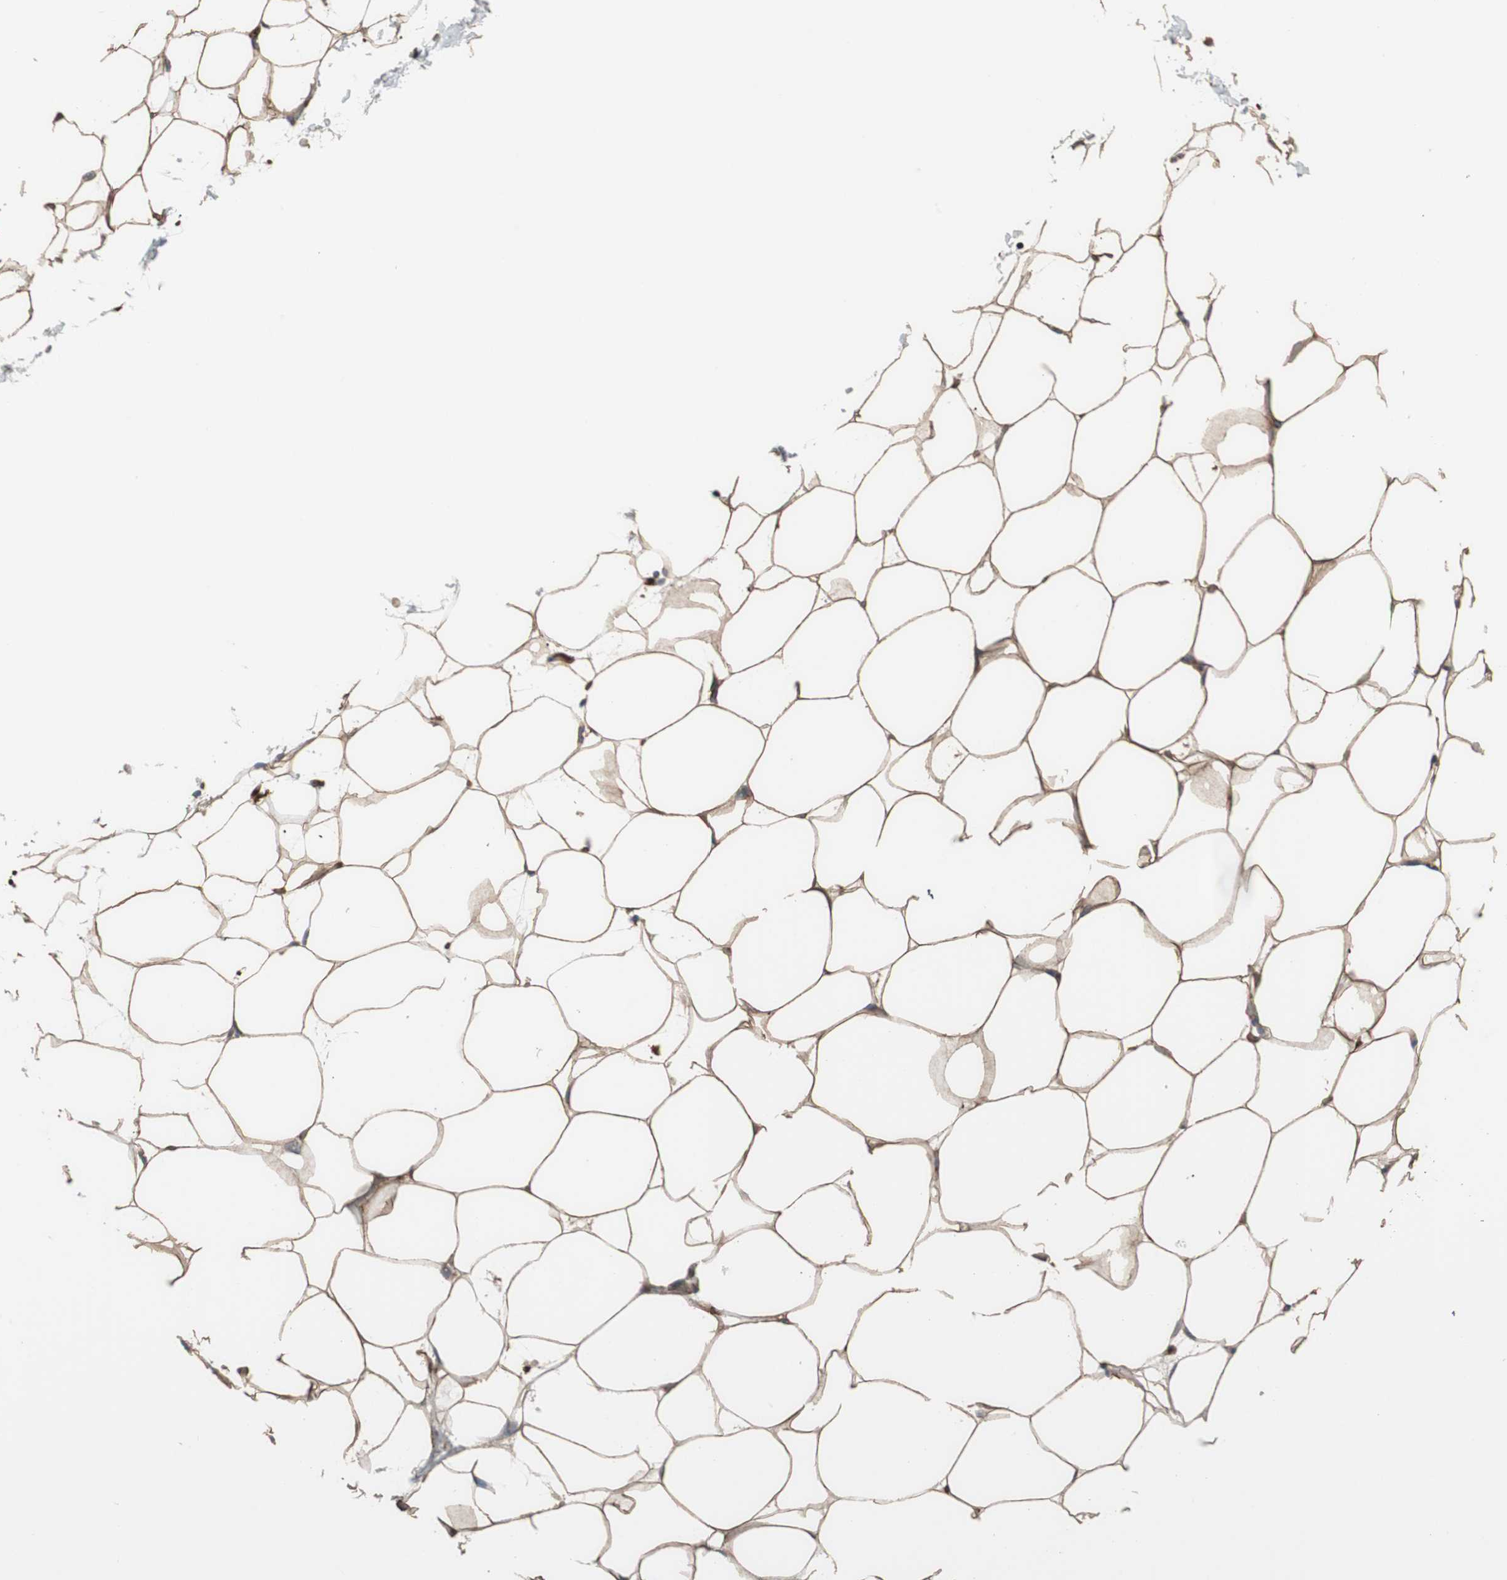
{"staining": {"intensity": "moderate", "quantity": ">75%", "location": "cytoplasmic/membranous"}, "tissue": "adipose tissue", "cell_type": "Adipocytes", "image_type": "normal", "snomed": [{"axis": "morphology", "description": "Normal tissue, NOS"}, {"axis": "topography", "description": "Breast"}, {"axis": "topography", "description": "Adipose tissue"}], "caption": "Immunohistochemistry (IHC) staining of benign adipose tissue, which displays medium levels of moderate cytoplasmic/membranous expression in approximately >75% of adipocytes indicating moderate cytoplasmic/membranous protein staining. The staining was performed using DAB (brown) for protein detection and nuclei were counterstained in hematoxylin (blue).", "gene": "SRCIN1", "patient": {"sex": "female", "age": 25}}